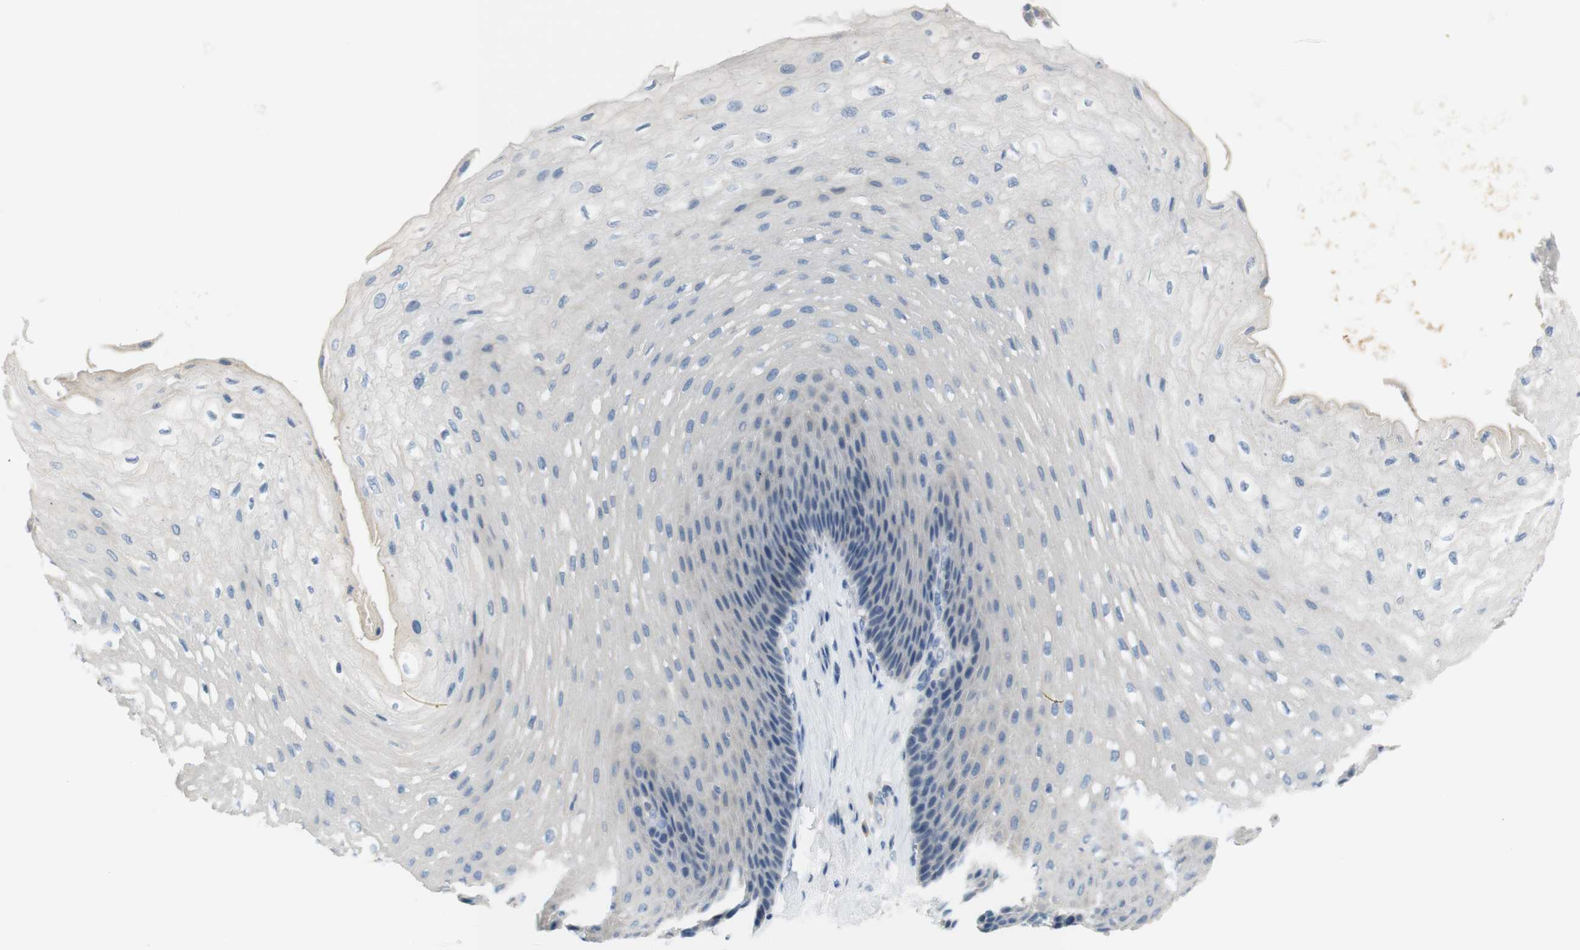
{"staining": {"intensity": "negative", "quantity": "none", "location": "none"}, "tissue": "esophagus", "cell_type": "Squamous epithelial cells", "image_type": "normal", "snomed": [{"axis": "morphology", "description": "Normal tissue, NOS"}, {"axis": "topography", "description": "Esophagus"}], "caption": "This is an immunohistochemistry (IHC) photomicrograph of normal human esophagus. There is no staining in squamous epithelial cells.", "gene": "LRRK2", "patient": {"sex": "female", "age": 72}}